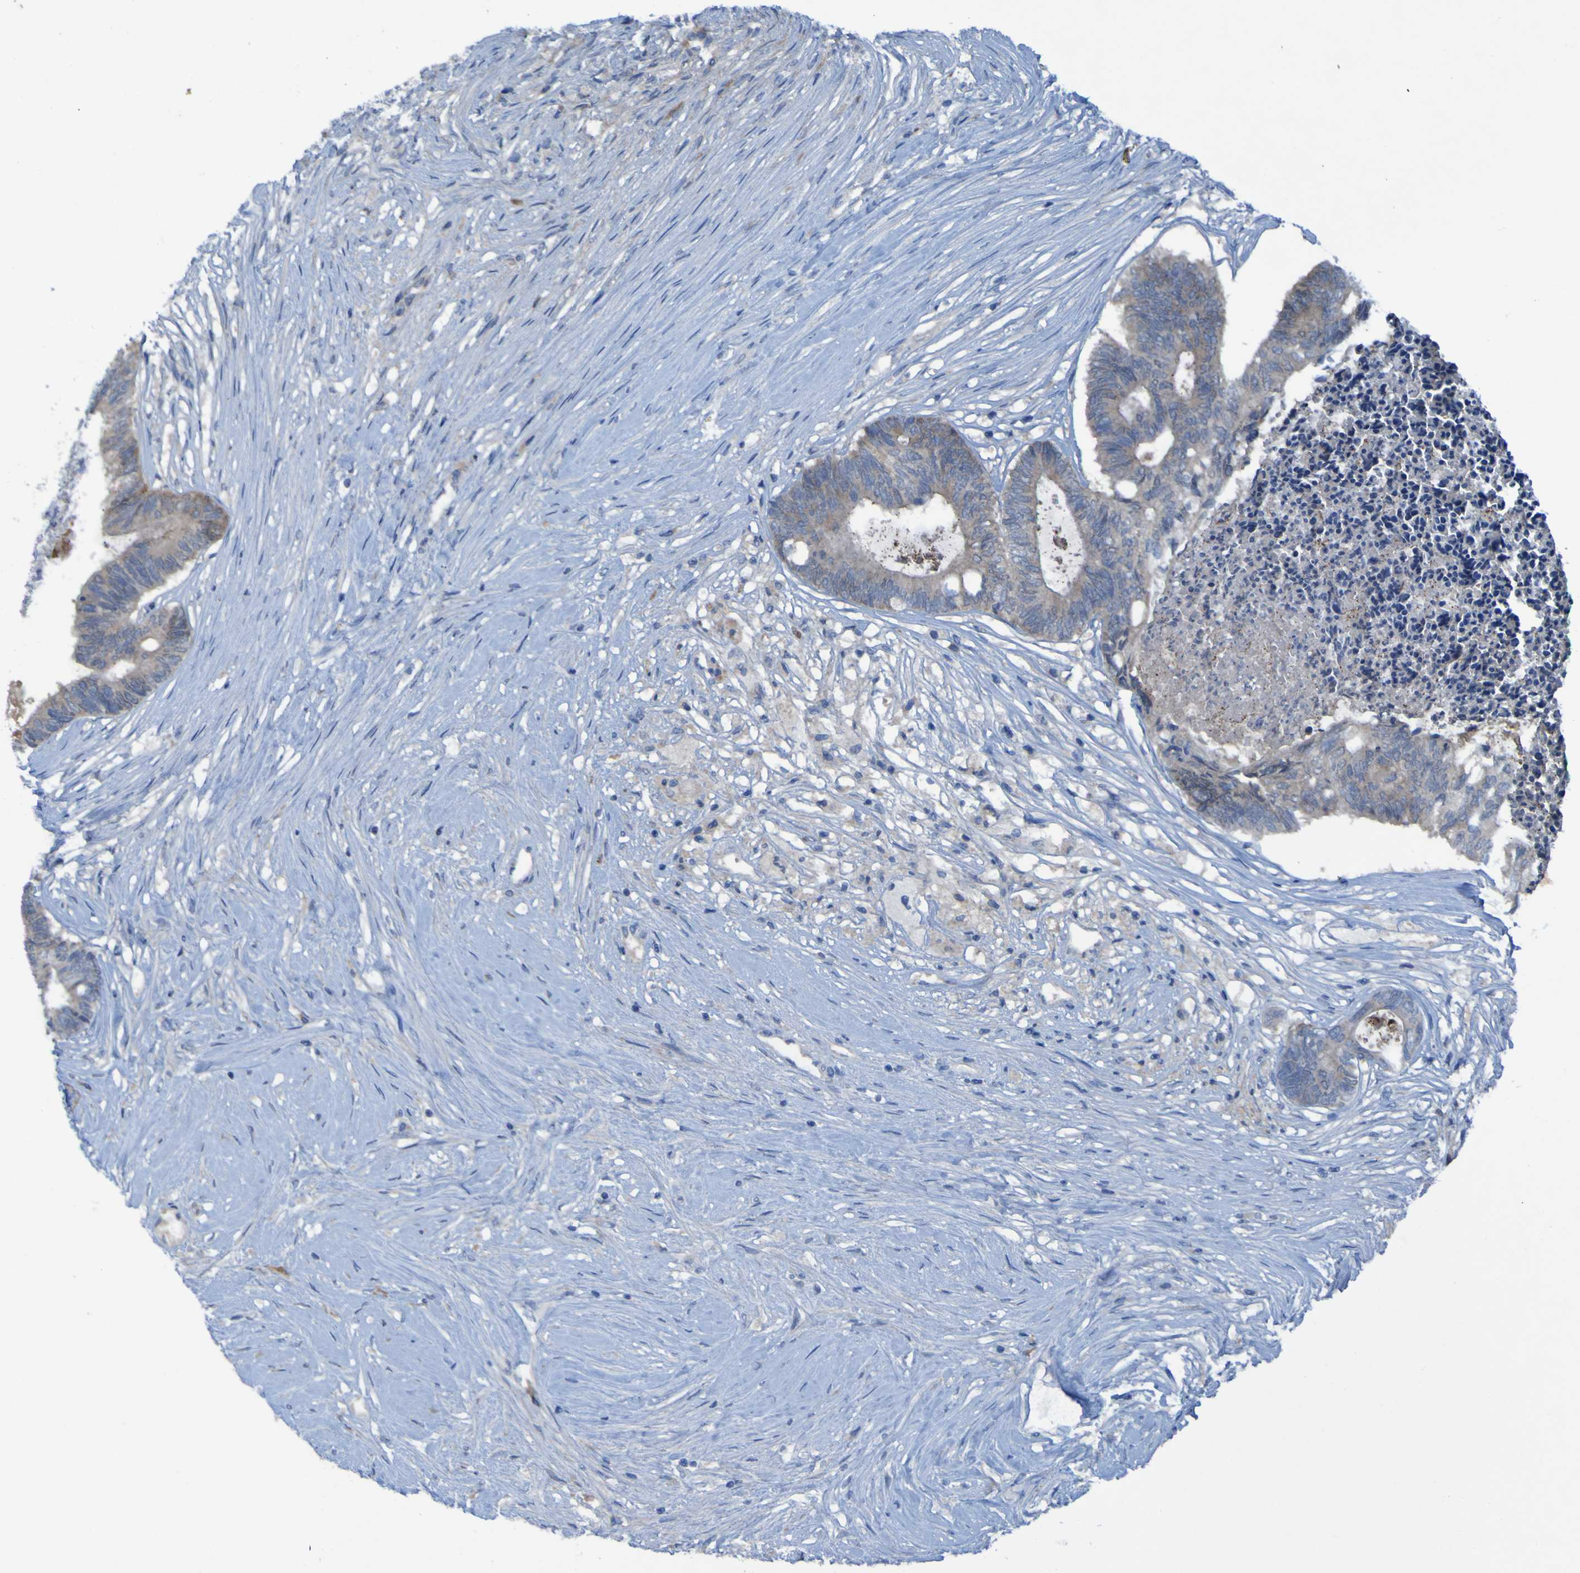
{"staining": {"intensity": "negative", "quantity": "none", "location": "none"}, "tissue": "colorectal cancer", "cell_type": "Tumor cells", "image_type": "cancer", "snomed": [{"axis": "morphology", "description": "Adenocarcinoma, NOS"}, {"axis": "topography", "description": "Rectum"}], "caption": "This histopathology image is of colorectal adenocarcinoma stained with IHC to label a protein in brown with the nuclei are counter-stained blue. There is no staining in tumor cells. (Brightfield microscopy of DAB immunohistochemistry at high magnification).", "gene": "SGK2", "patient": {"sex": "male", "age": 63}}